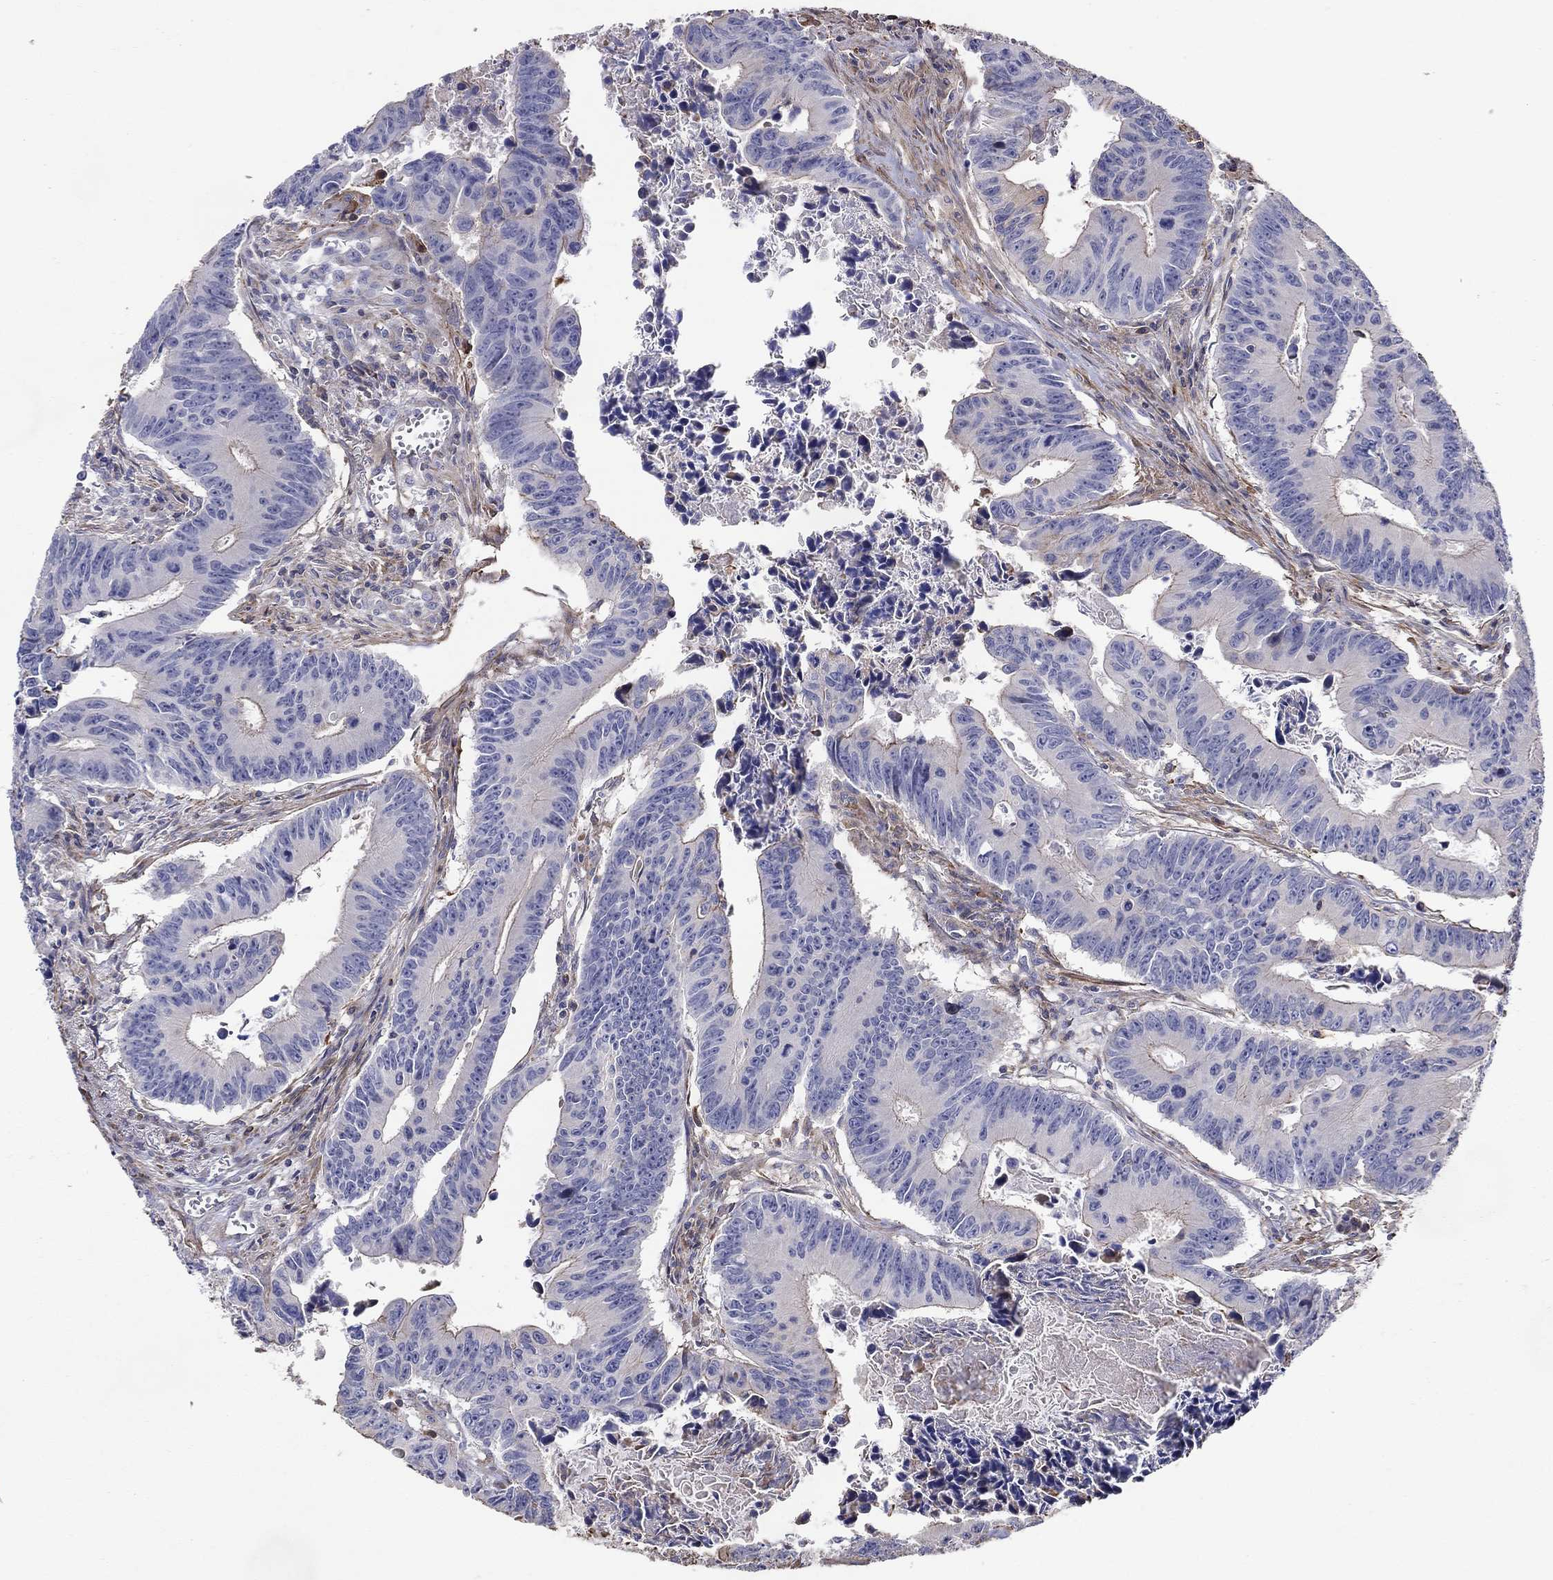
{"staining": {"intensity": "moderate", "quantity": "<25%", "location": "cytoplasmic/membranous"}, "tissue": "colorectal cancer", "cell_type": "Tumor cells", "image_type": "cancer", "snomed": [{"axis": "morphology", "description": "Adenocarcinoma, NOS"}, {"axis": "topography", "description": "Colon"}], "caption": "Approximately <25% of tumor cells in human adenocarcinoma (colorectal) display moderate cytoplasmic/membranous protein expression as visualized by brown immunohistochemical staining.", "gene": "NPHP1", "patient": {"sex": "female", "age": 87}}